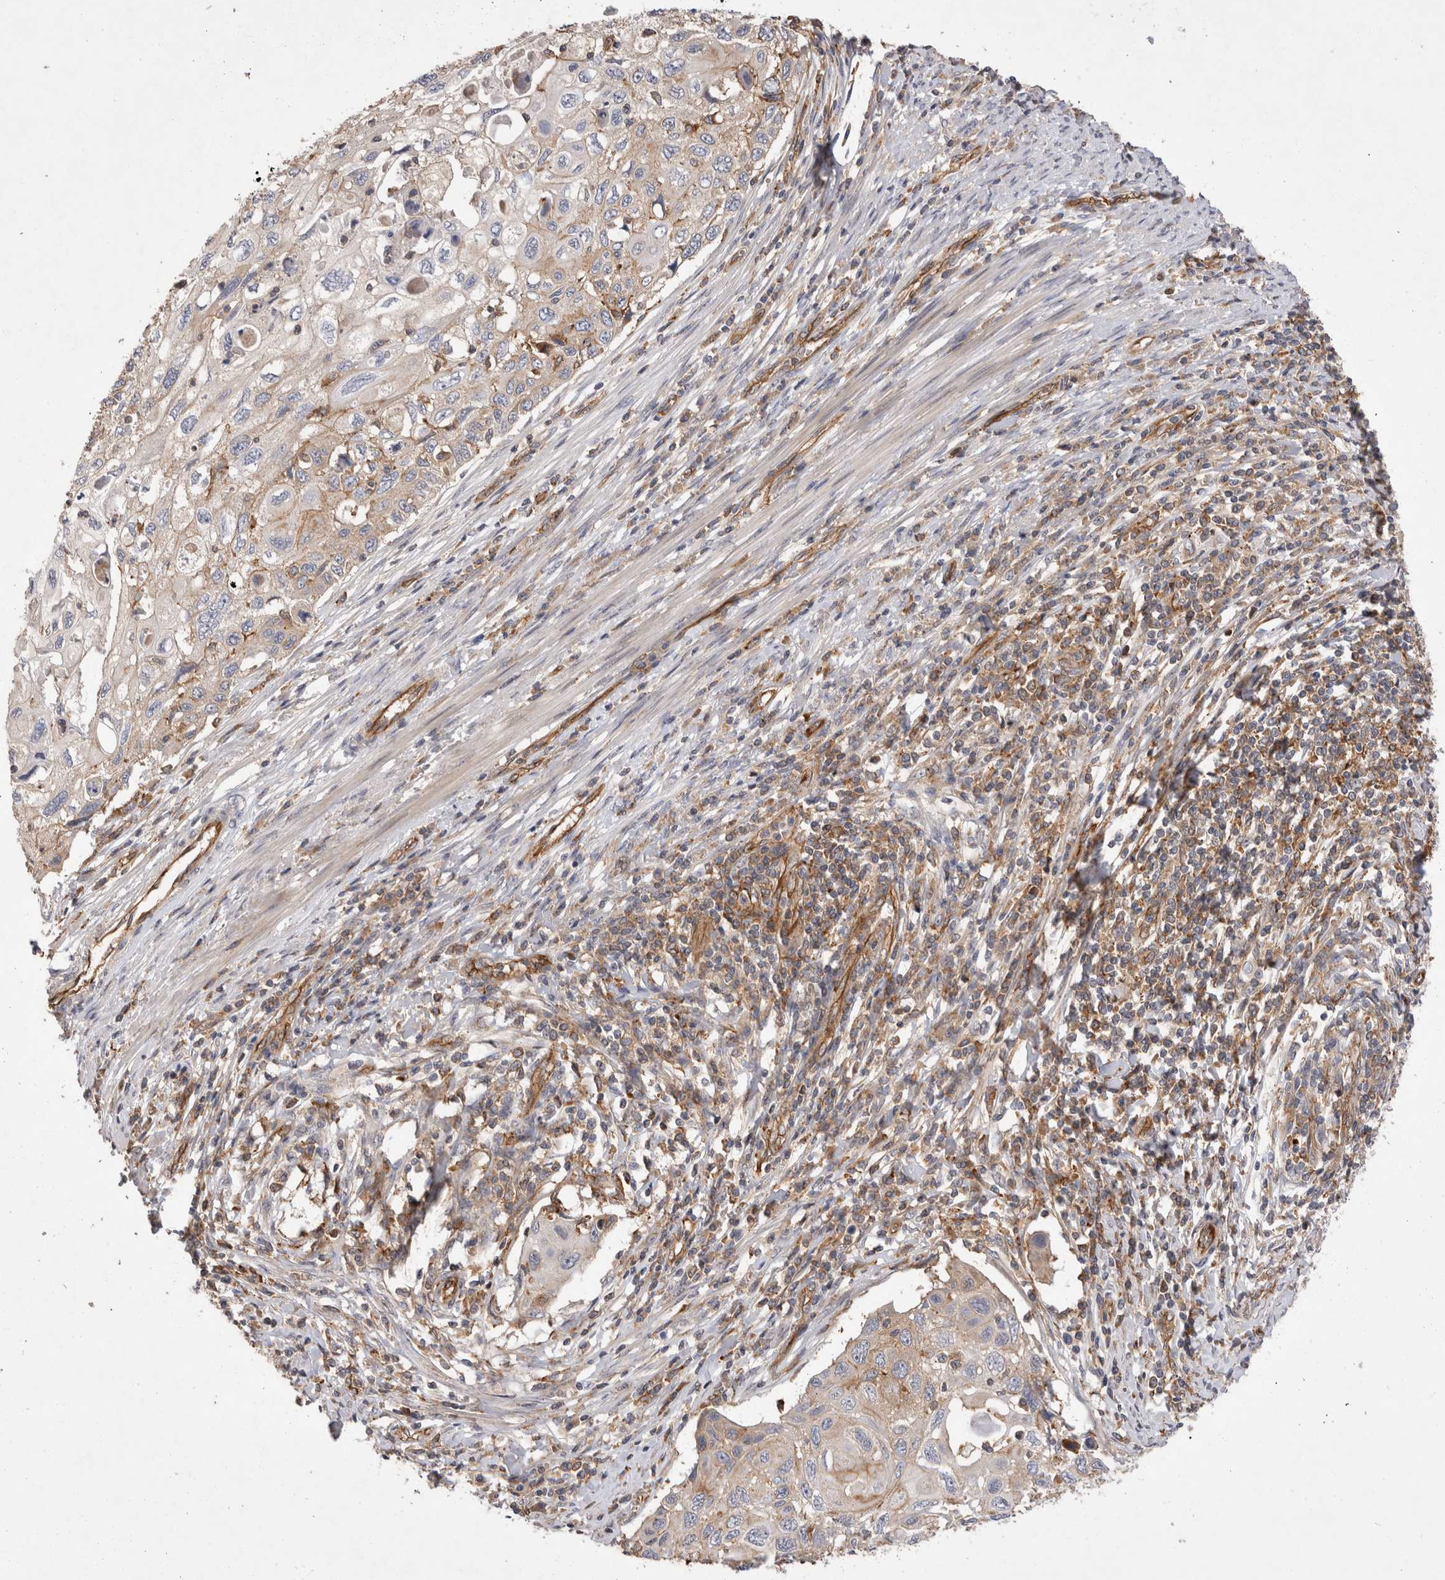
{"staining": {"intensity": "weak", "quantity": "25%-75%", "location": "cytoplasmic/membranous"}, "tissue": "cervical cancer", "cell_type": "Tumor cells", "image_type": "cancer", "snomed": [{"axis": "morphology", "description": "Squamous cell carcinoma, NOS"}, {"axis": "topography", "description": "Cervix"}], "caption": "Cervical squamous cell carcinoma stained with IHC displays weak cytoplasmic/membranous staining in about 25%-75% of tumor cells.", "gene": "BNIP2", "patient": {"sex": "female", "age": 70}}